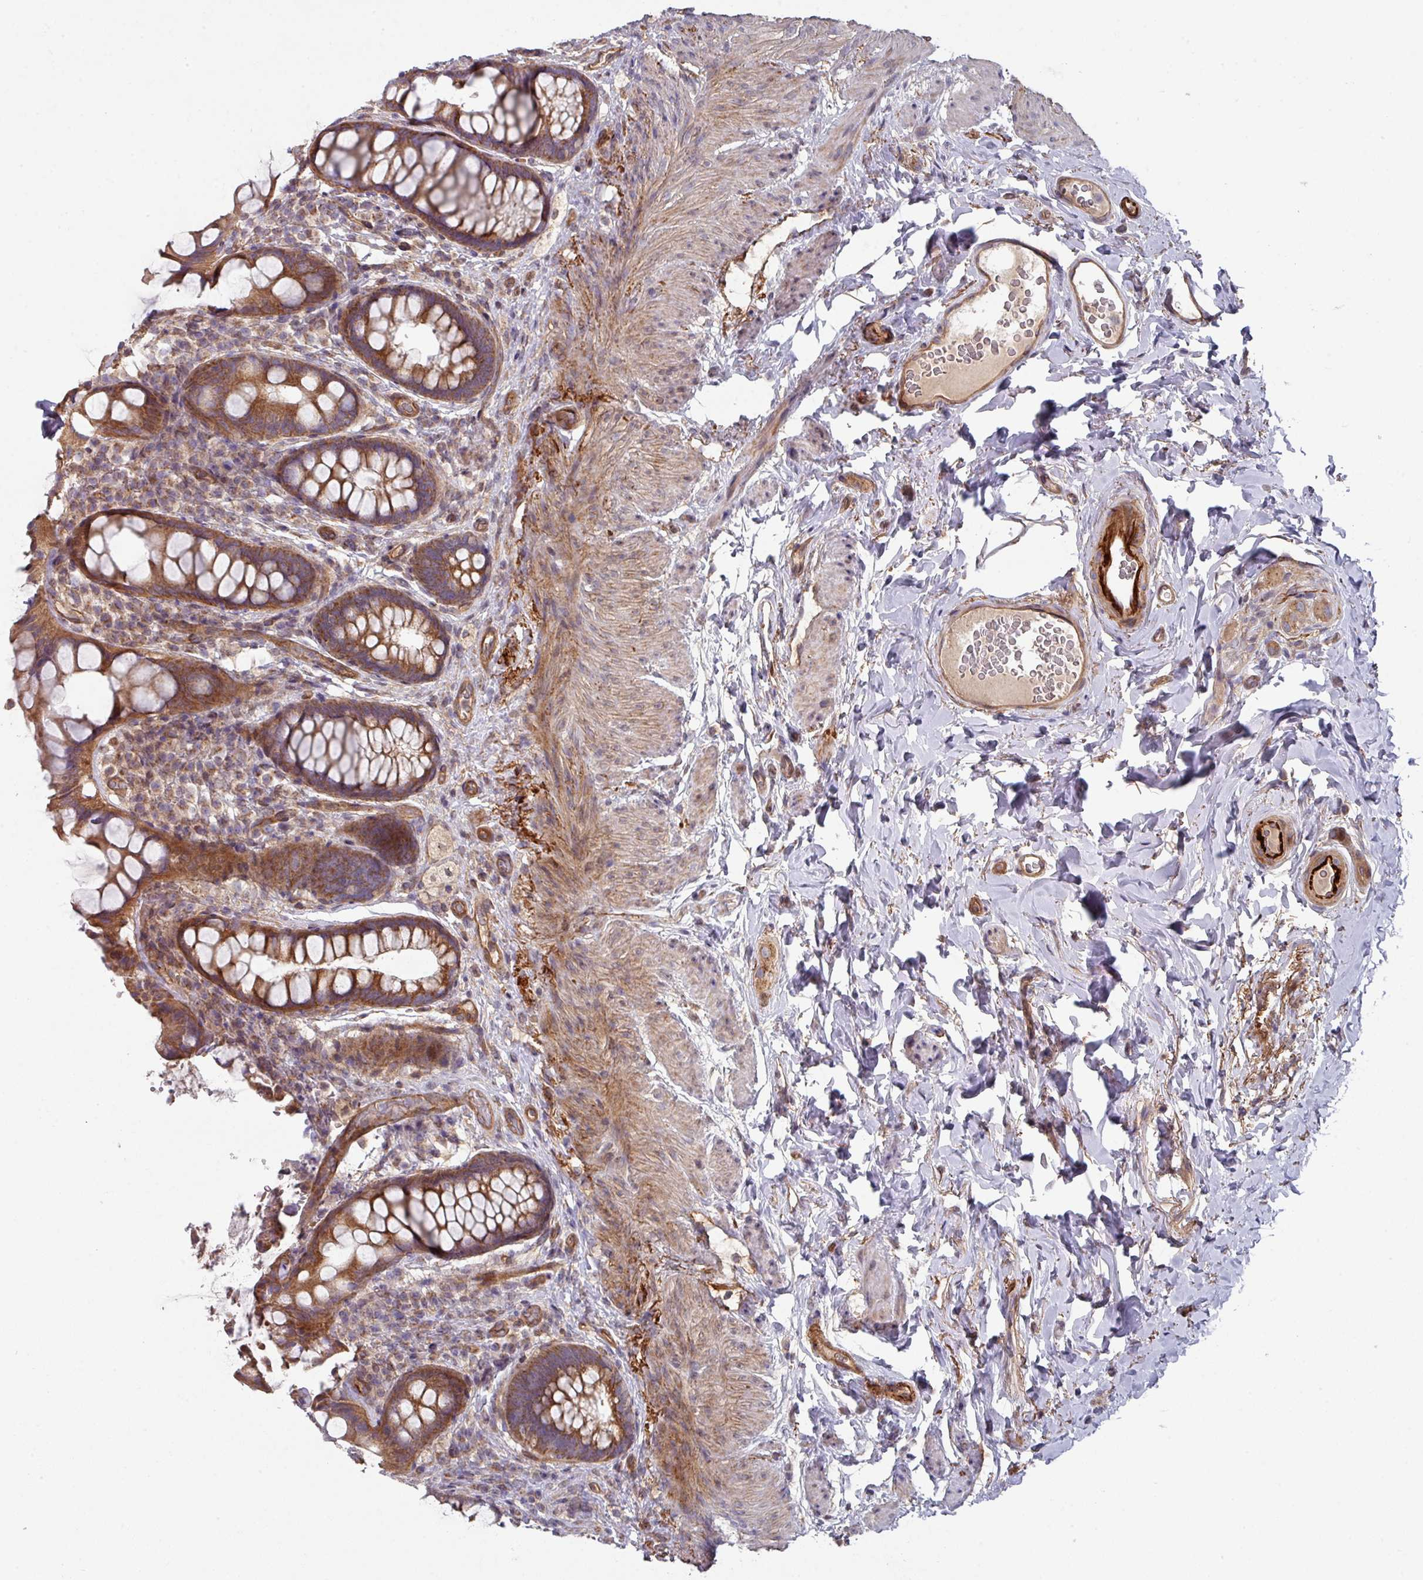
{"staining": {"intensity": "strong", "quantity": ">75%", "location": "cytoplasmic/membranous"}, "tissue": "rectum", "cell_type": "Glandular cells", "image_type": "normal", "snomed": [{"axis": "morphology", "description": "Normal tissue, NOS"}, {"axis": "topography", "description": "Rectum"}, {"axis": "topography", "description": "Peripheral nerve tissue"}], "caption": "A brown stain shows strong cytoplasmic/membranous positivity of a protein in glandular cells of normal human rectum. Nuclei are stained in blue.", "gene": "DCAF12L1", "patient": {"sex": "female", "age": 69}}